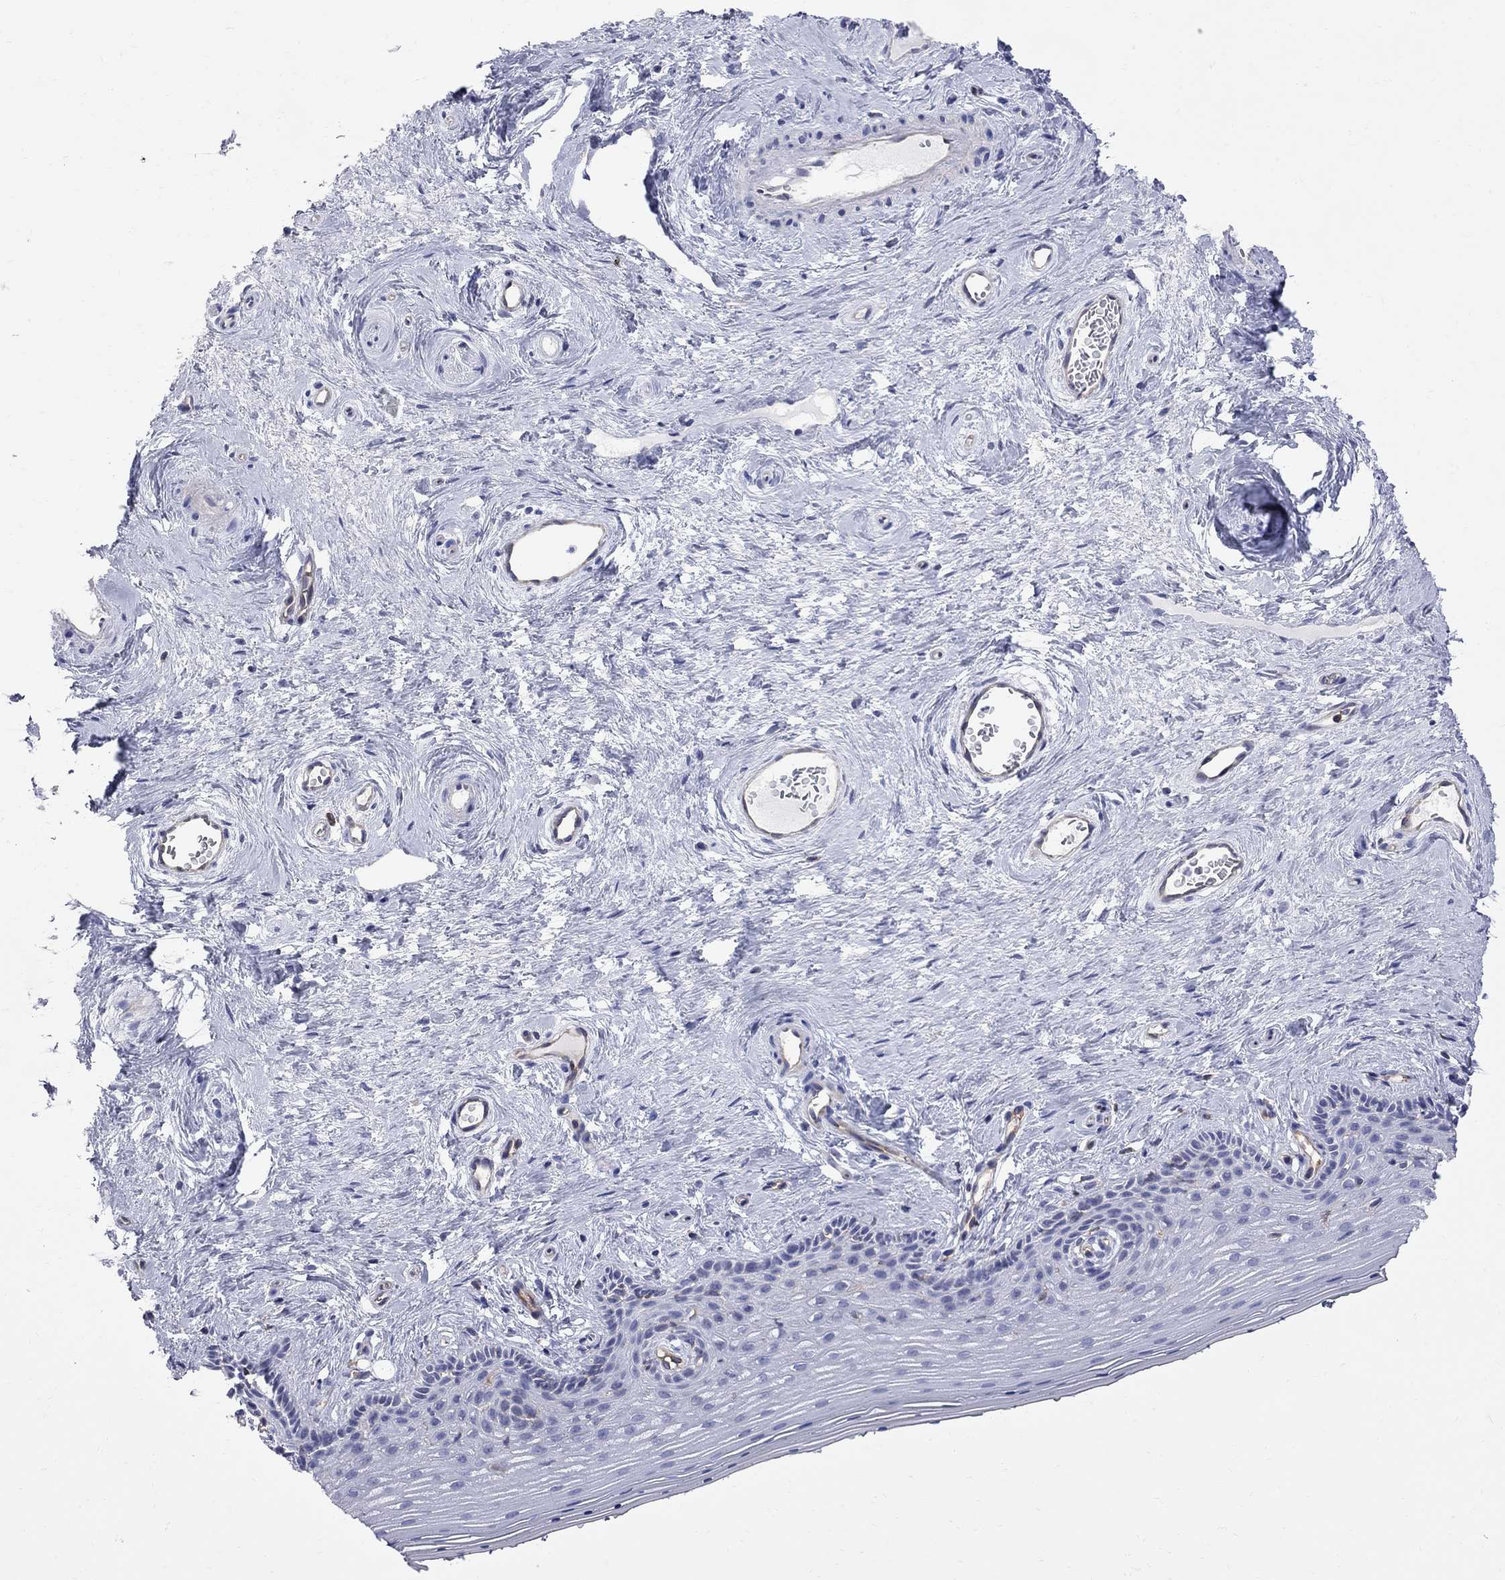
{"staining": {"intensity": "negative", "quantity": "none", "location": "none"}, "tissue": "vagina", "cell_type": "Squamous epithelial cells", "image_type": "normal", "snomed": [{"axis": "morphology", "description": "Normal tissue, NOS"}, {"axis": "topography", "description": "Vagina"}], "caption": "Vagina was stained to show a protein in brown. There is no significant positivity in squamous epithelial cells. Brightfield microscopy of immunohistochemistry stained with DAB (brown) and hematoxylin (blue), captured at high magnification.", "gene": "ABI3", "patient": {"sex": "female", "age": 45}}